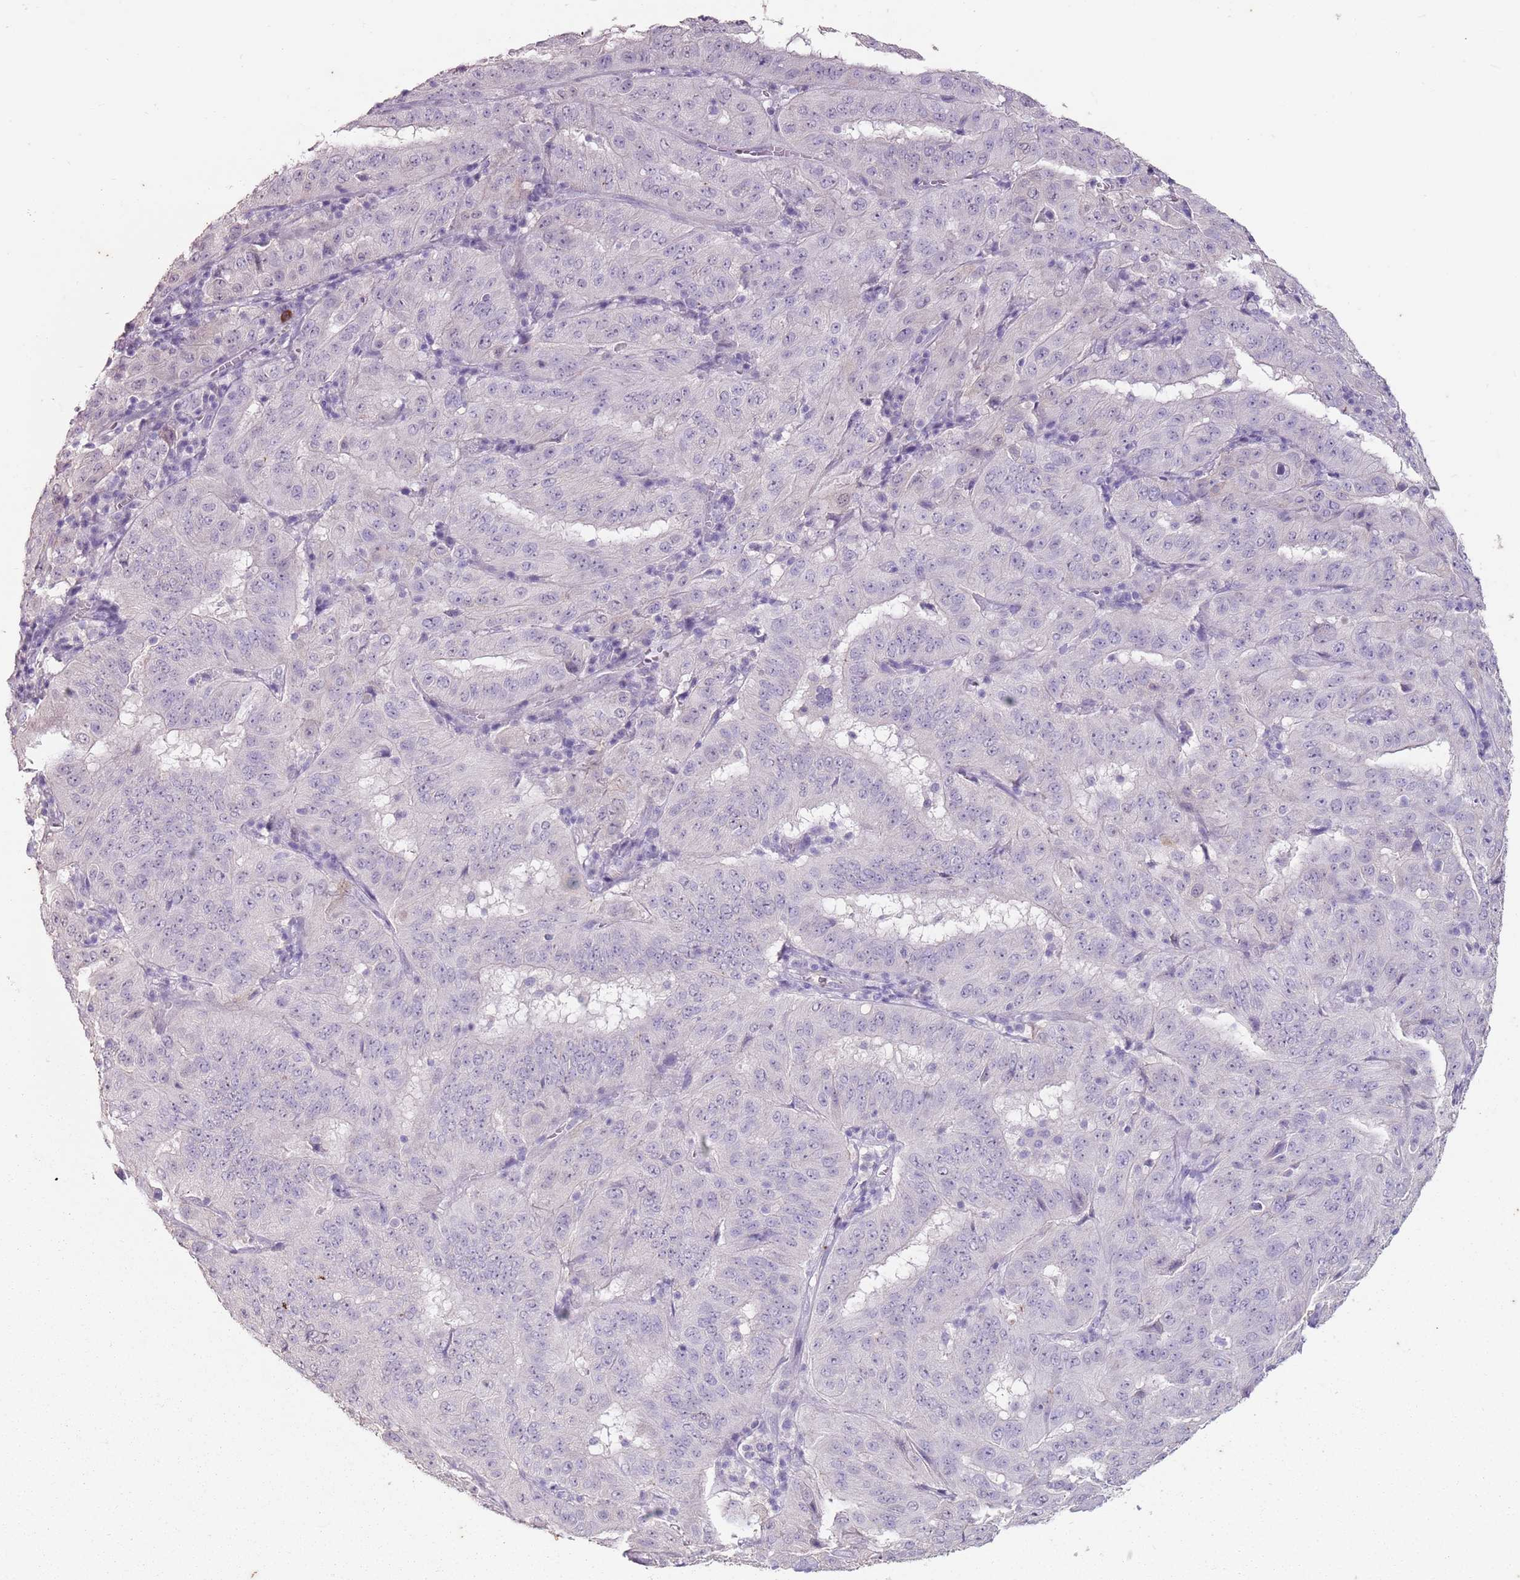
{"staining": {"intensity": "negative", "quantity": "none", "location": "none"}, "tissue": "pancreatic cancer", "cell_type": "Tumor cells", "image_type": "cancer", "snomed": [{"axis": "morphology", "description": "Adenocarcinoma, NOS"}, {"axis": "topography", "description": "Pancreas"}], "caption": "Immunohistochemical staining of human pancreatic cancer displays no significant staining in tumor cells.", "gene": "STYK1", "patient": {"sex": "male", "age": 63}}